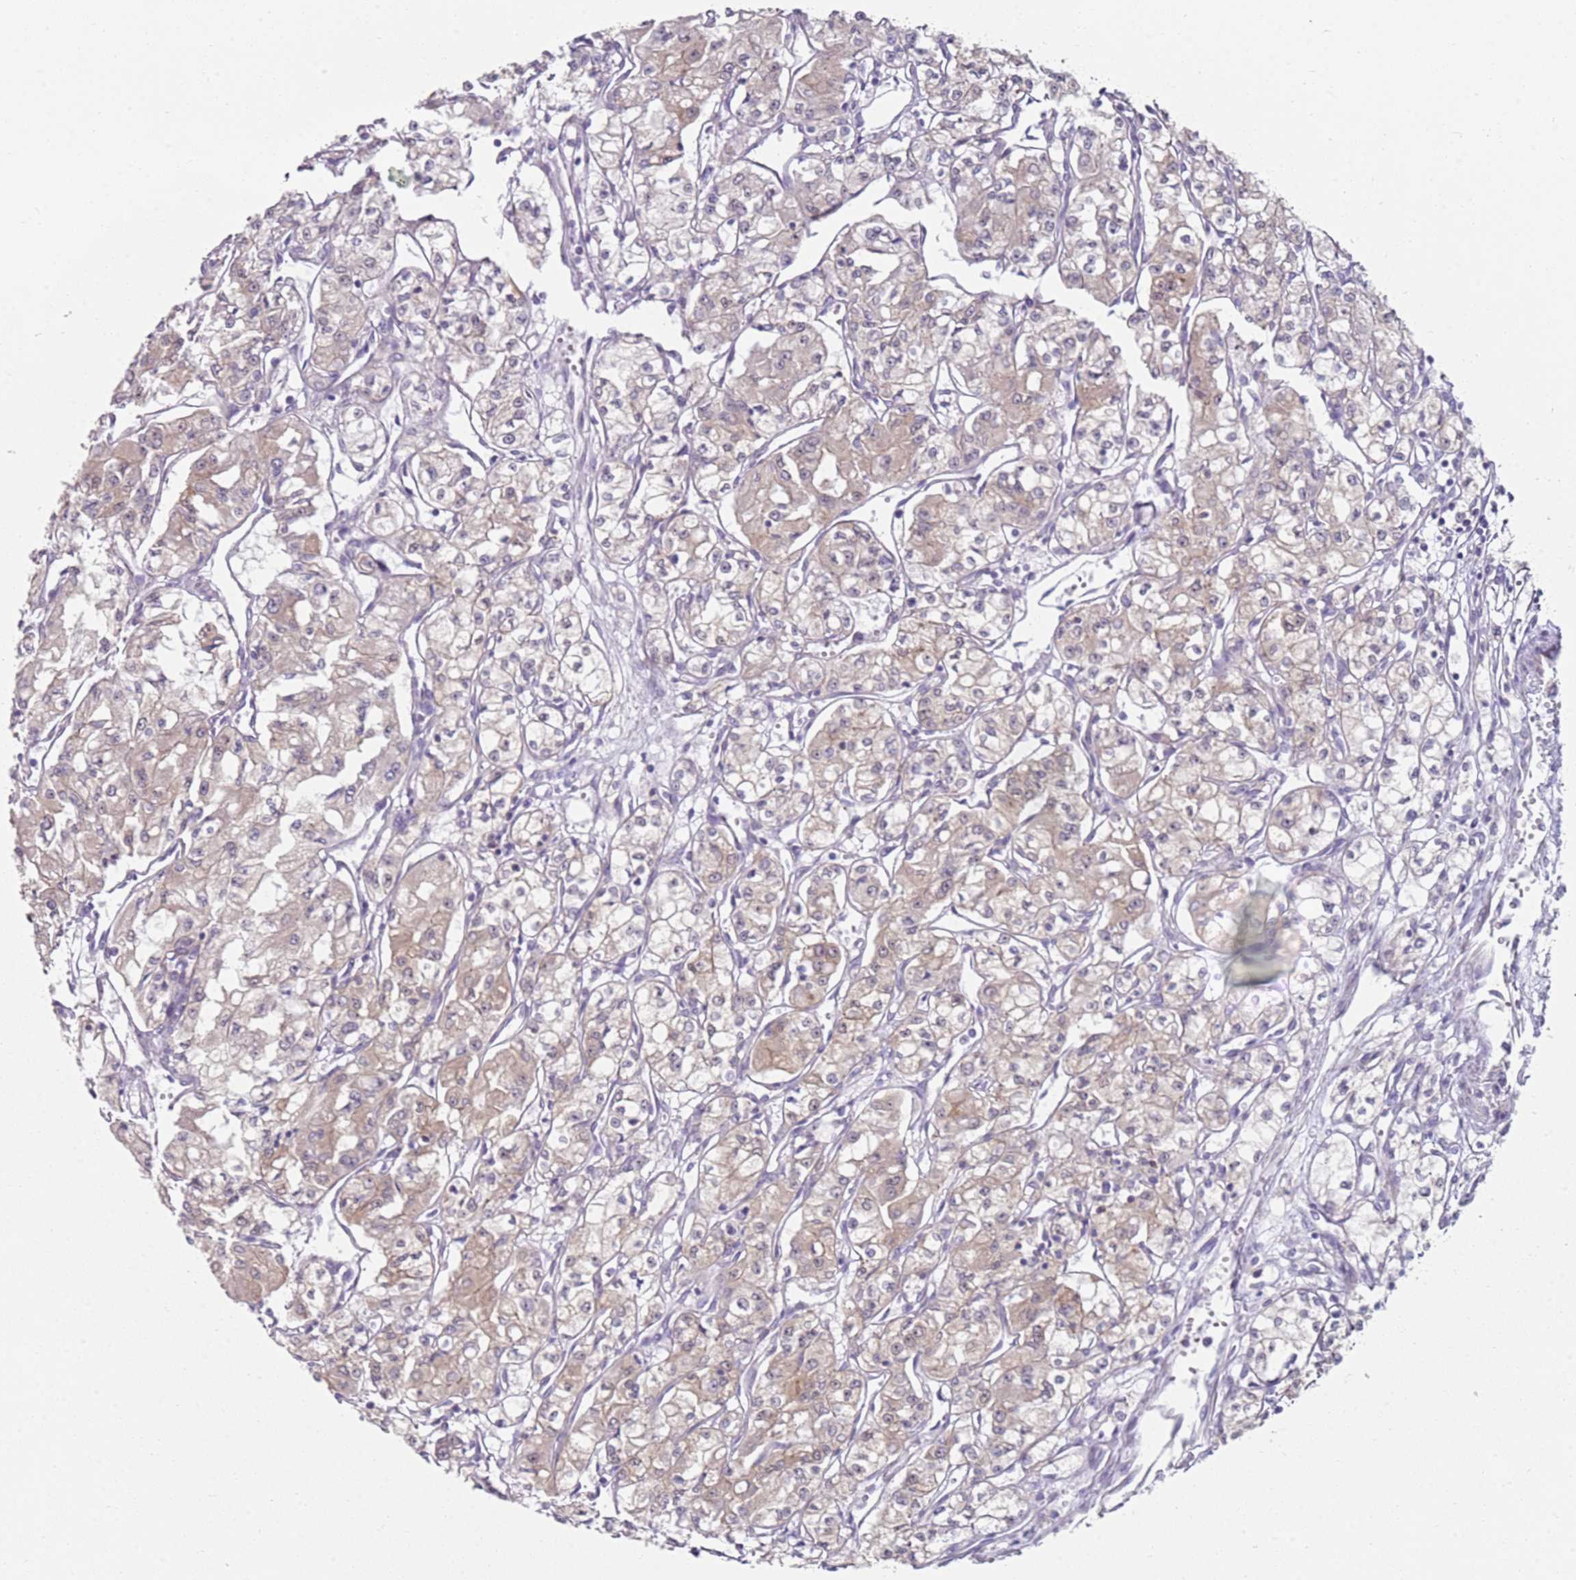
{"staining": {"intensity": "weak", "quantity": ">75%", "location": "cytoplasmic/membranous"}, "tissue": "renal cancer", "cell_type": "Tumor cells", "image_type": "cancer", "snomed": [{"axis": "morphology", "description": "Adenocarcinoma, NOS"}, {"axis": "topography", "description": "Kidney"}], "caption": "The histopathology image shows a brown stain indicating the presence of a protein in the cytoplasmic/membranous of tumor cells in renal cancer. (Stains: DAB in brown, nuclei in blue, Microscopy: brightfield microscopy at high magnification).", "gene": "SLC26A6", "patient": {"sex": "male", "age": 59}}